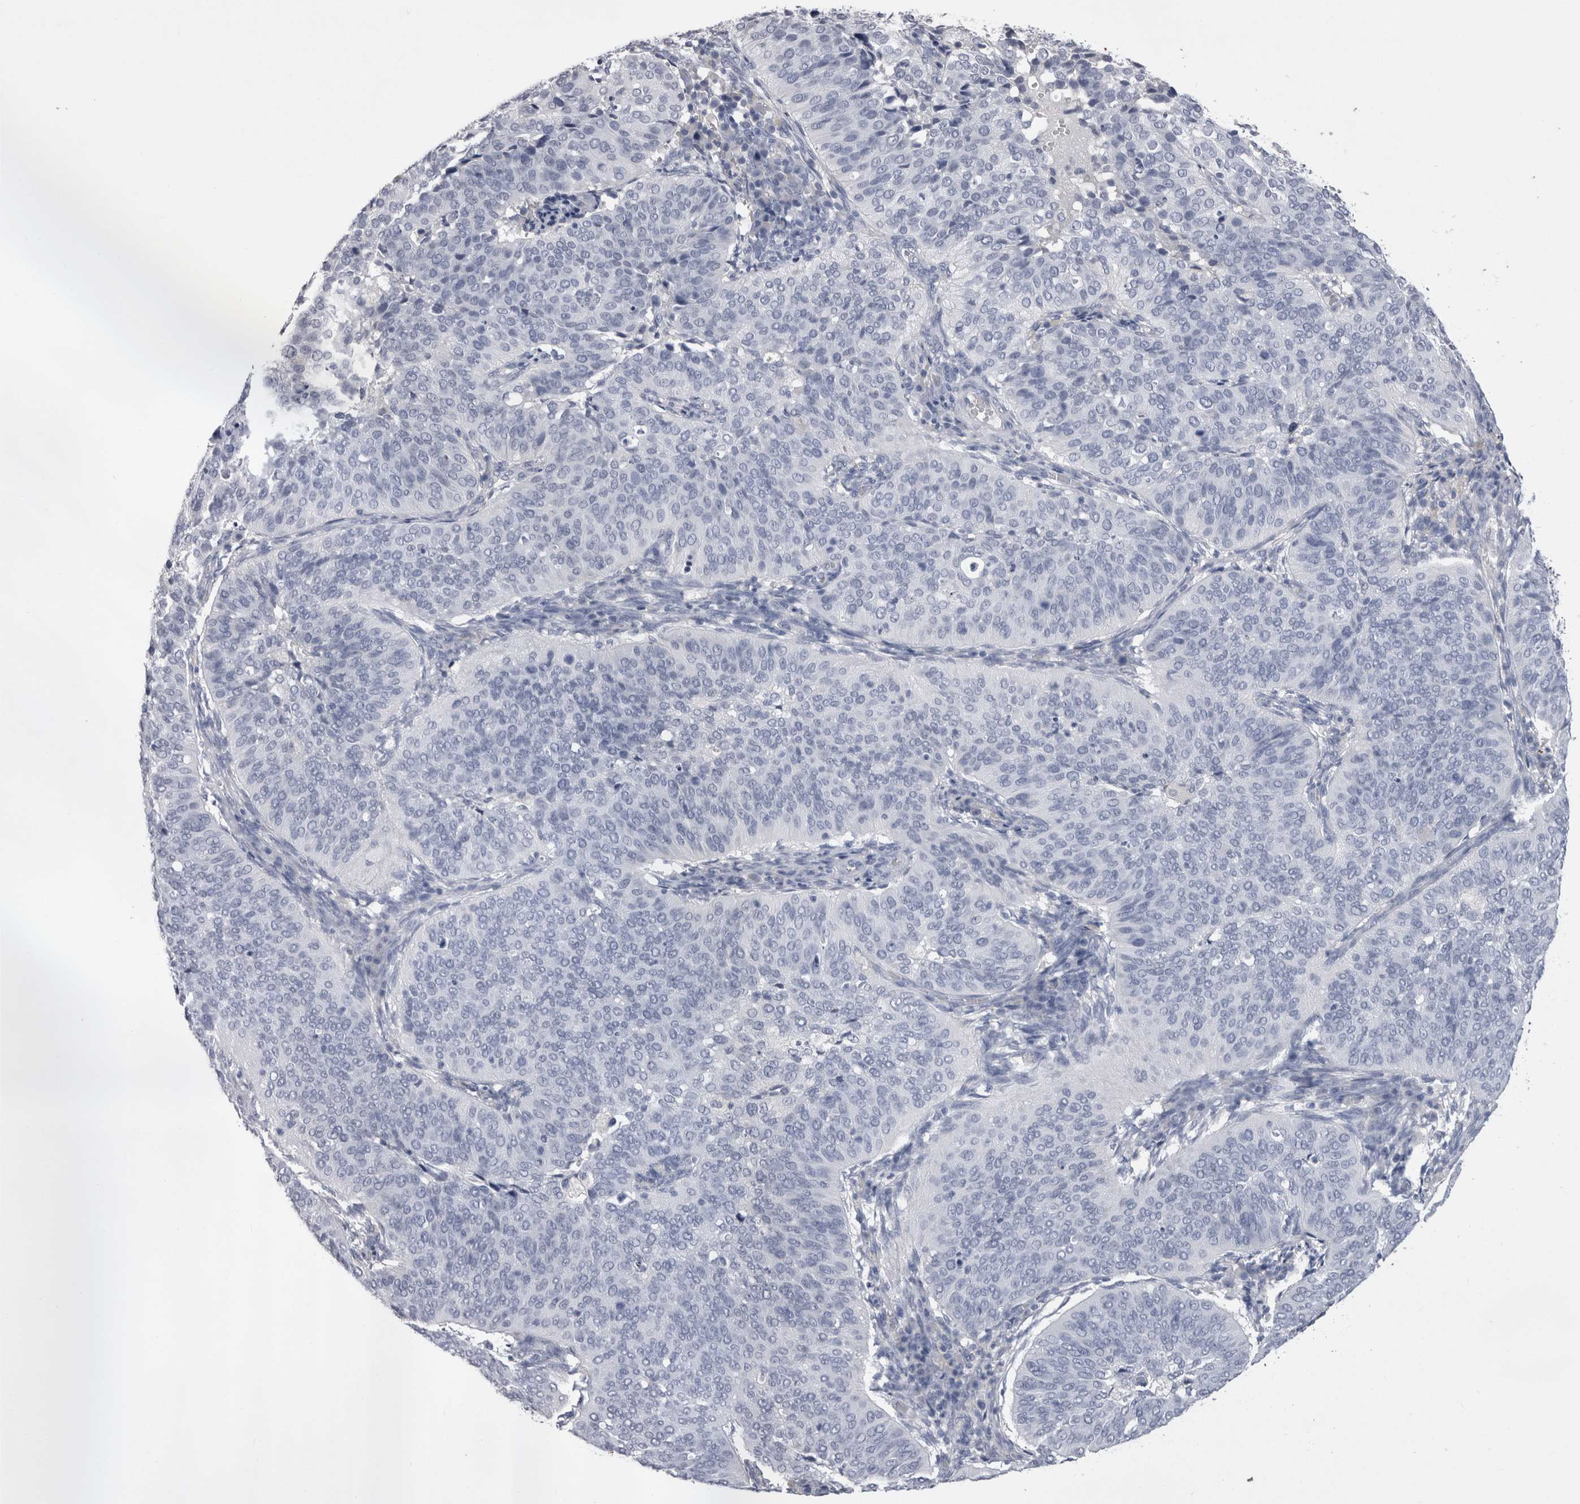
{"staining": {"intensity": "negative", "quantity": "none", "location": "none"}, "tissue": "cervical cancer", "cell_type": "Tumor cells", "image_type": "cancer", "snomed": [{"axis": "morphology", "description": "Normal tissue, NOS"}, {"axis": "morphology", "description": "Squamous cell carcinoma, NOS"}, {"axis": "topography", "description": "Cervix"}], "caption": "IHC image of human squamous cell carcinoma (cervical) stained for a protein (brown), which shows no expression in tumor cells.", "gene": "CDHR5", "patient": {"sex": "female", "age": 39}}